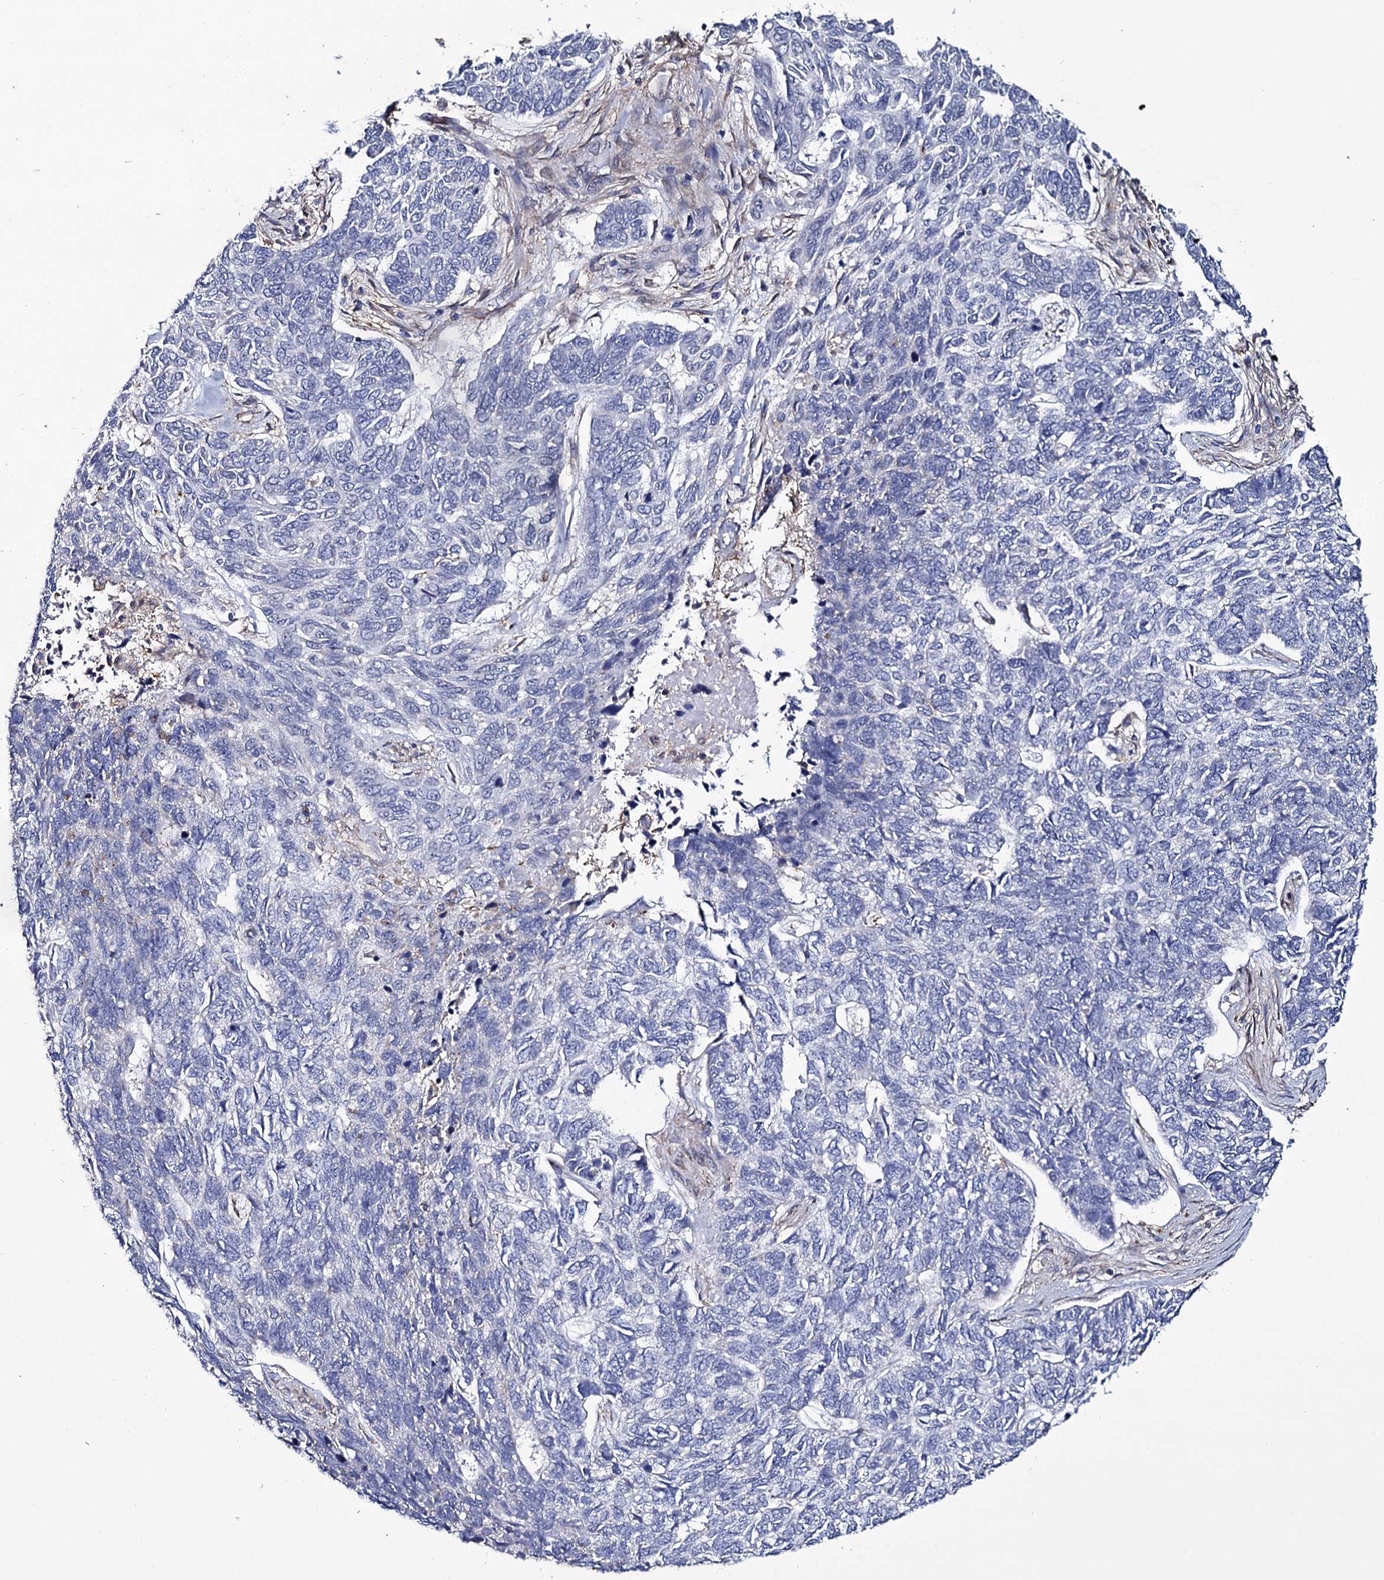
{"staining": {"intensity": "negative", "quantity": "none", "location": "none"}, "tissue": "skin cancer", "cell_type": "Tumor cells", "image_type": "cancer", "snomed": [{"axis": "morphology", "description": "Basal cell carcinoma"}, {"axis": "topography", "description": "Skin"}], "caption": "This is an immunohistochemistry image of basal cell carcinoma (skin). There is no staining in tumor cells.", "gene": "TTC23", "patient": {"sex": "female", "age": 65}}